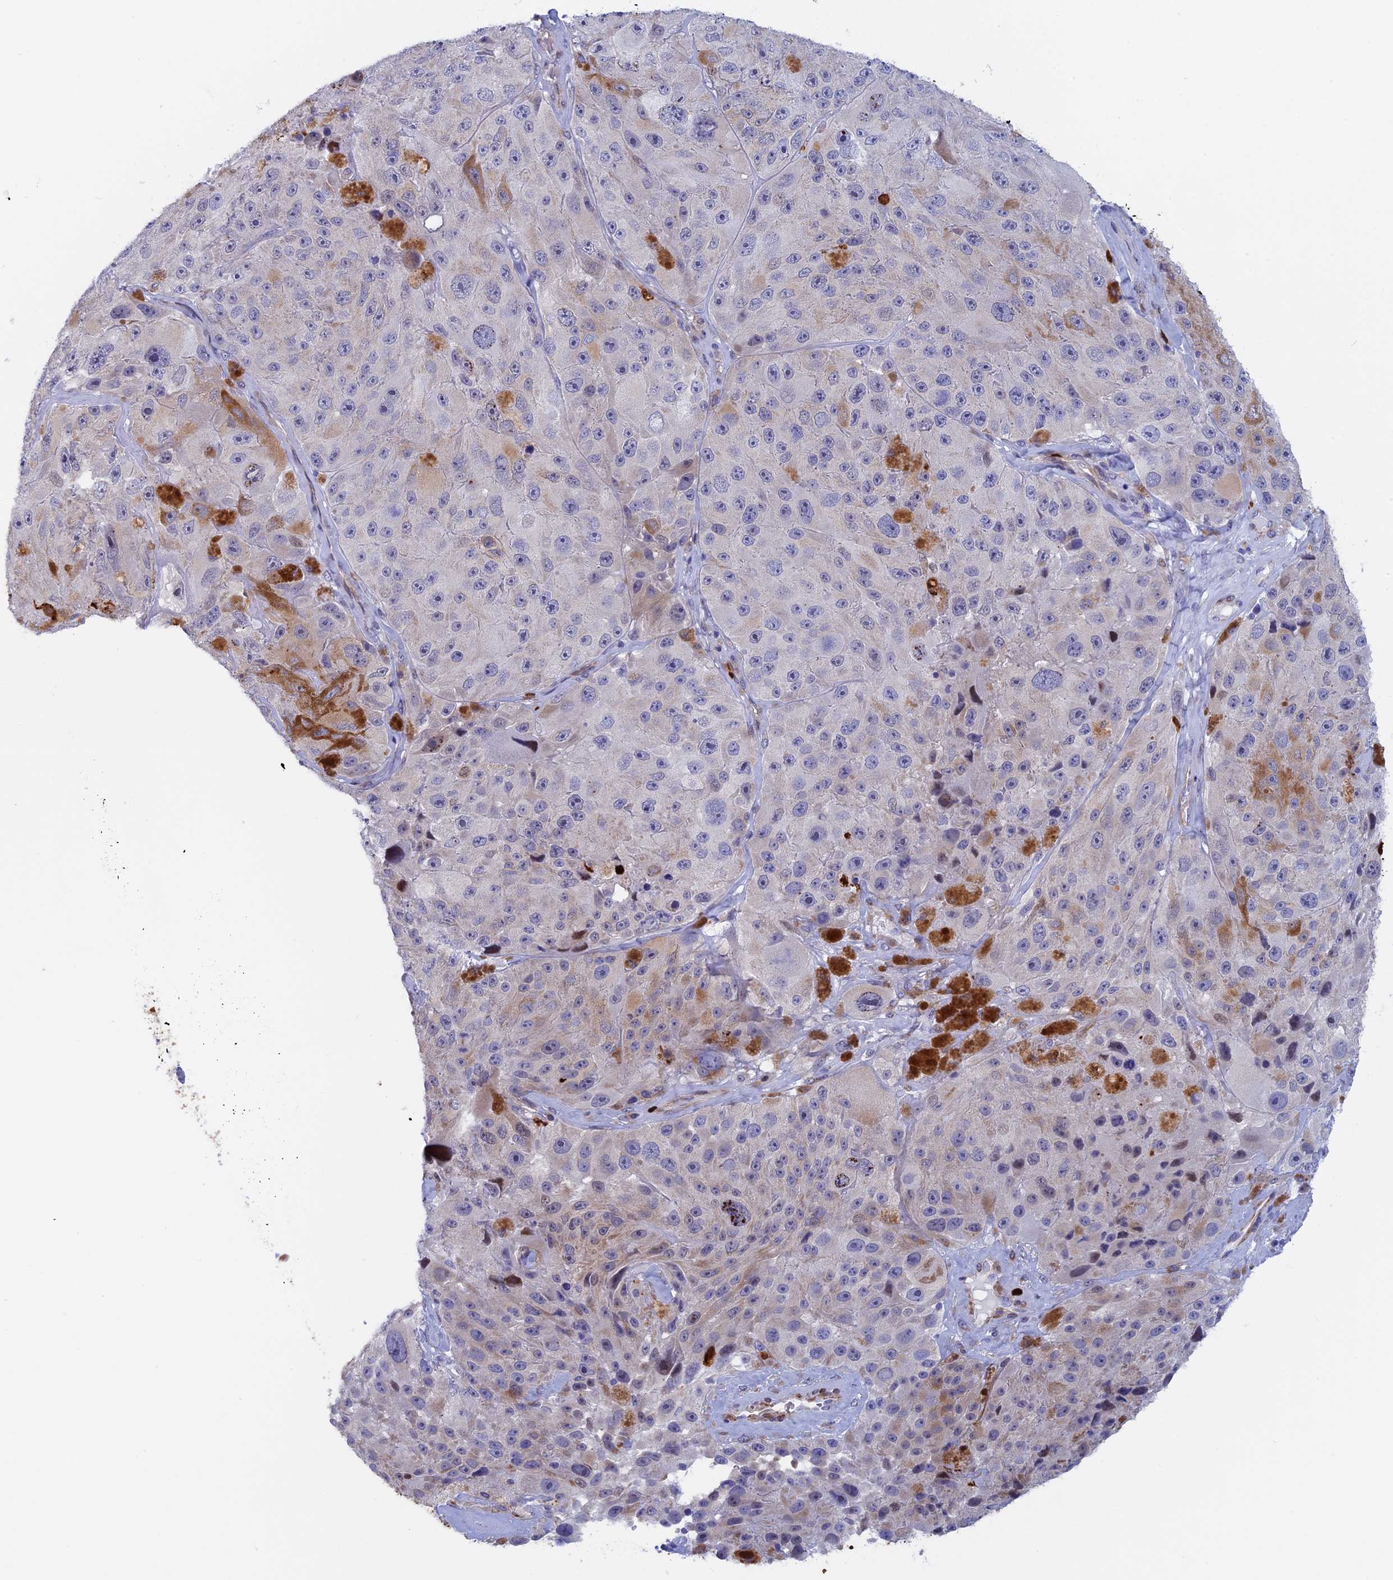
{"staining": {"intensity": "negative", "quantity": "none", "location": "none"}, "tissue": "melanoma", "cell_type": "Tumor cells", "image_type": "cancer", "snomed": [{"axis": "morphology", "description": "Malignant melanoma, Metastatic site"}, {"axis": "topography", "description": "Lymph node"}], "caption": "Tumor cells show no significant protein expression in melanoma. (DAB immunohistochemistry (IHC) visualized using brightfield microscopy, high magnification).", "gene": "SLC26A1", "patient": {"sex": "male", "age": 62}}